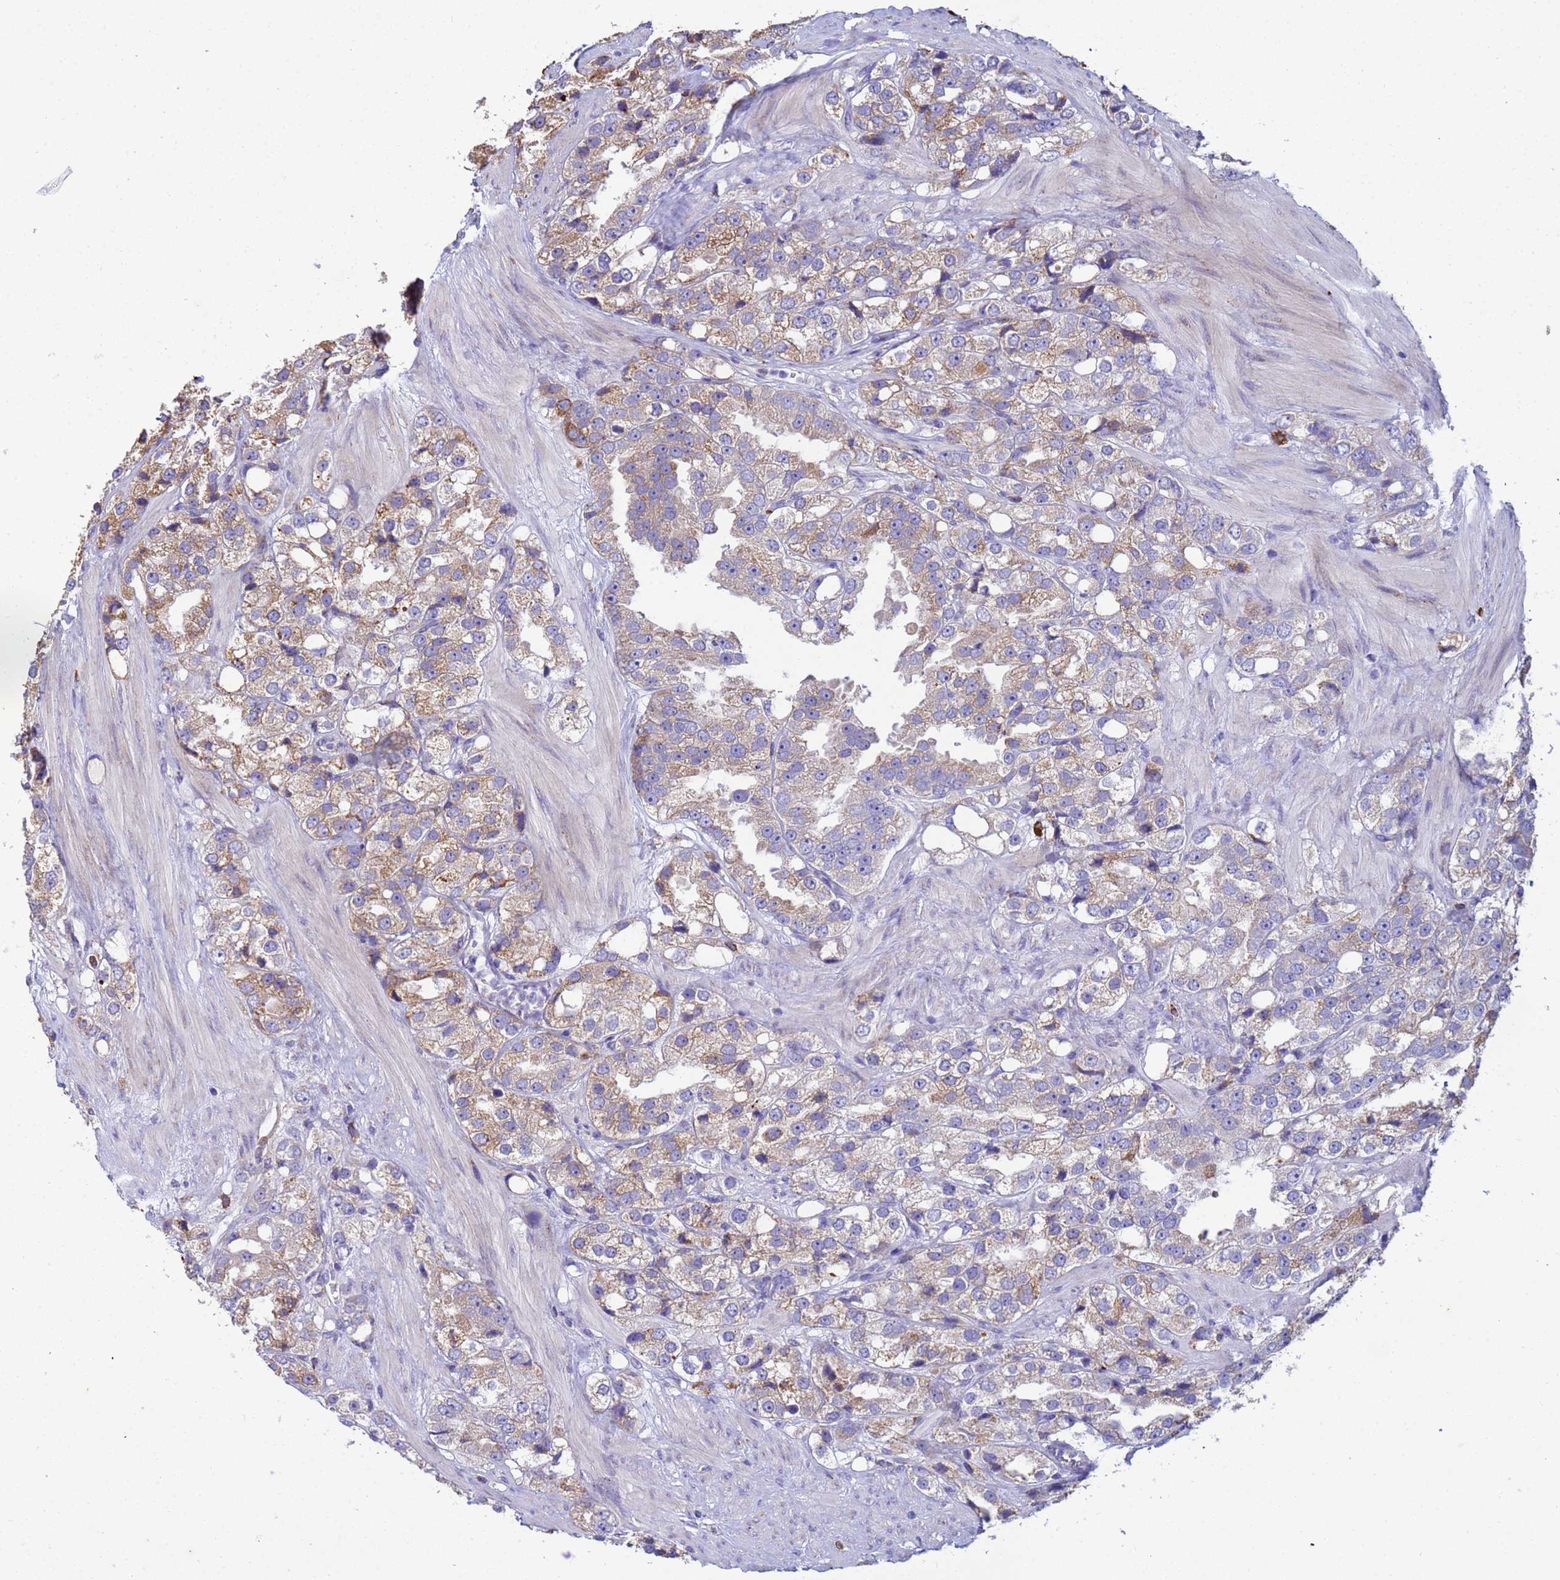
{"staining": {"intensity": "moderate", "quantity": ">75%", "location": "cytoplasmic/membranous"}, "tissue": "prostate cancer", "cell_type": "Tumor cells", "image_type": "cancer", "snomed": [{"axis": "morphology", "description": "Adenocarcinoma, NOS"}, {"axis": "topography", "description": "Prostate"}], "caption": "Human adenocarcinoma (prostate) stained with a brown dye exhibits moderate cytoplasmic/membranous positive staining in about >75% of tumor cells.", "gene": "THAP5", "patient": {"sex": "male", "age": 79}}